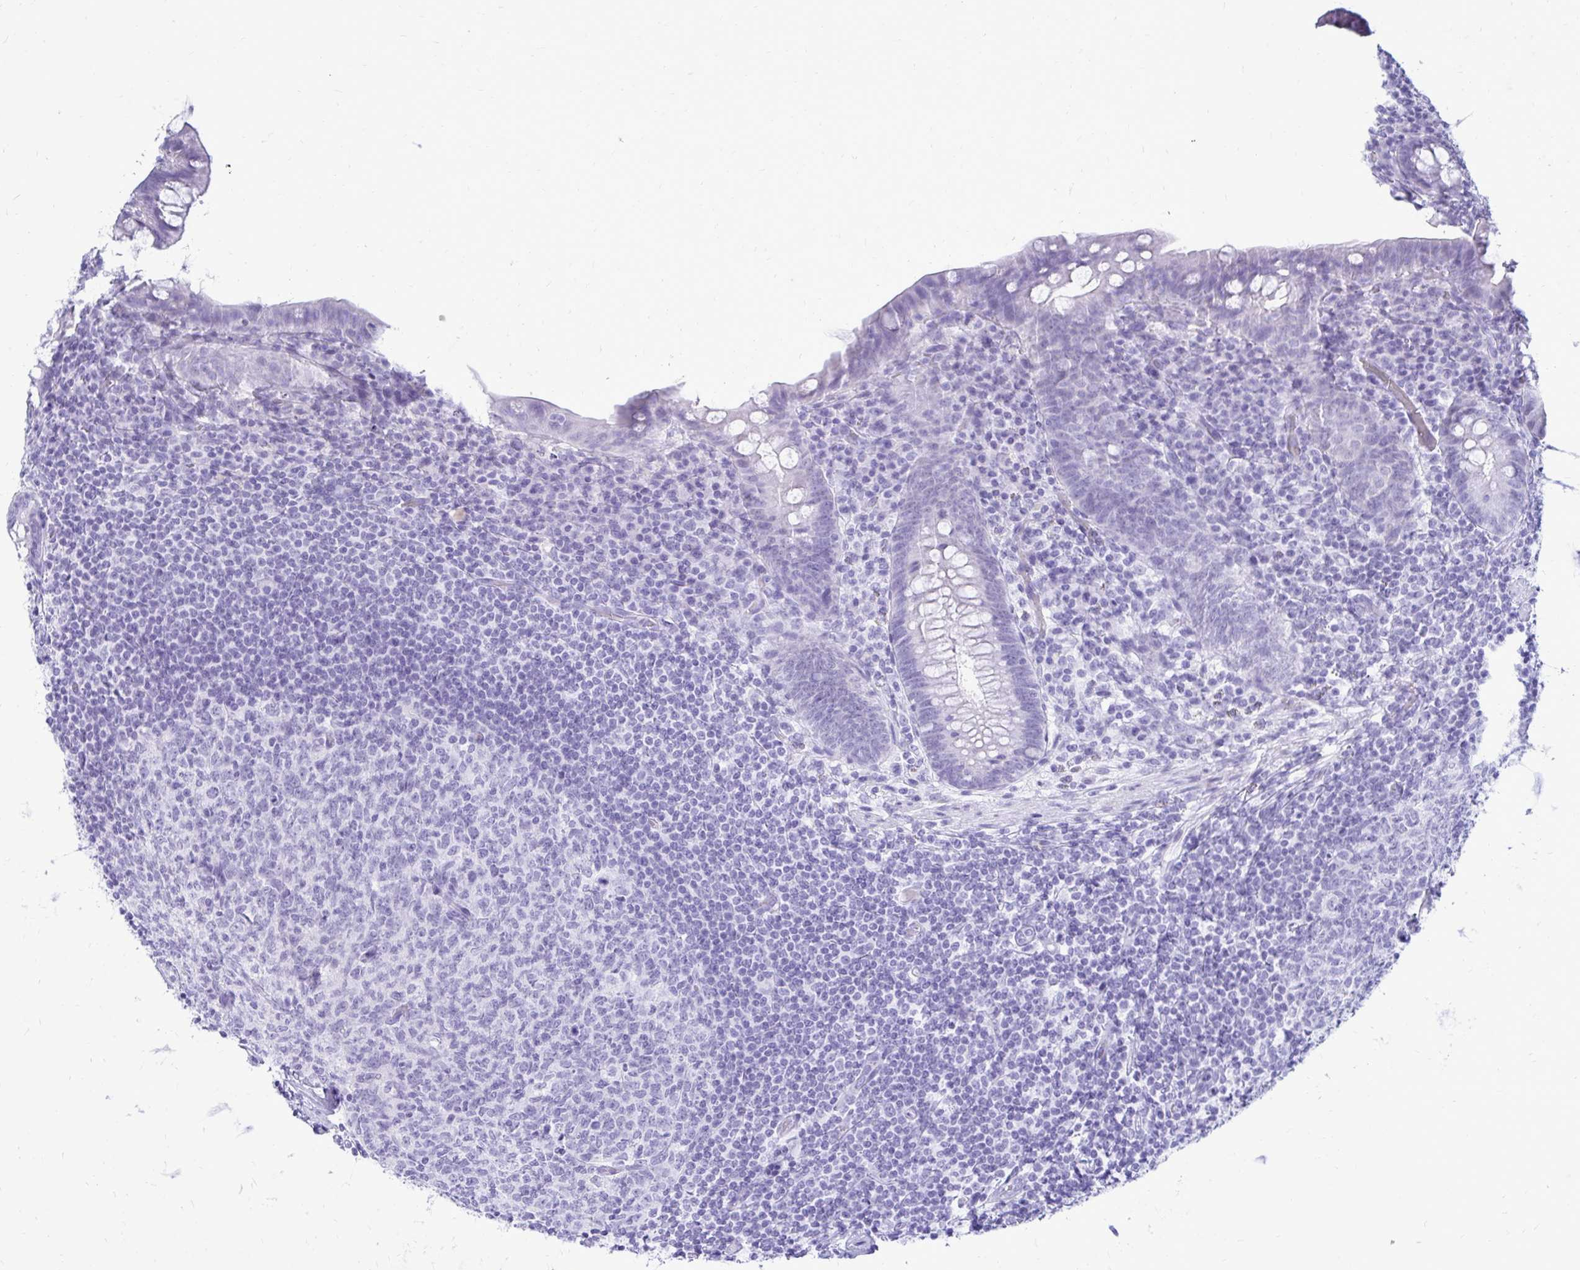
{"staining": {"intensity": "negative", "quantity": "none", "location": "none"}, "tissue": "appendix", "cell_type": "Glandular cells", "image_type": "normal", "snomed": [{"axis": "morphology", "description": "Normal tissue, NOS"}, {"axis": "topography", "description": "Appendix"}], "caption": "IHC image of benign appendix: appendix stained with DAB (3,3'-diaminobenzidine) demonstrates no significant protein staining in glandular cells.", "gene": "OR10R2", "patient": {"sex": "male", "age": 71}}